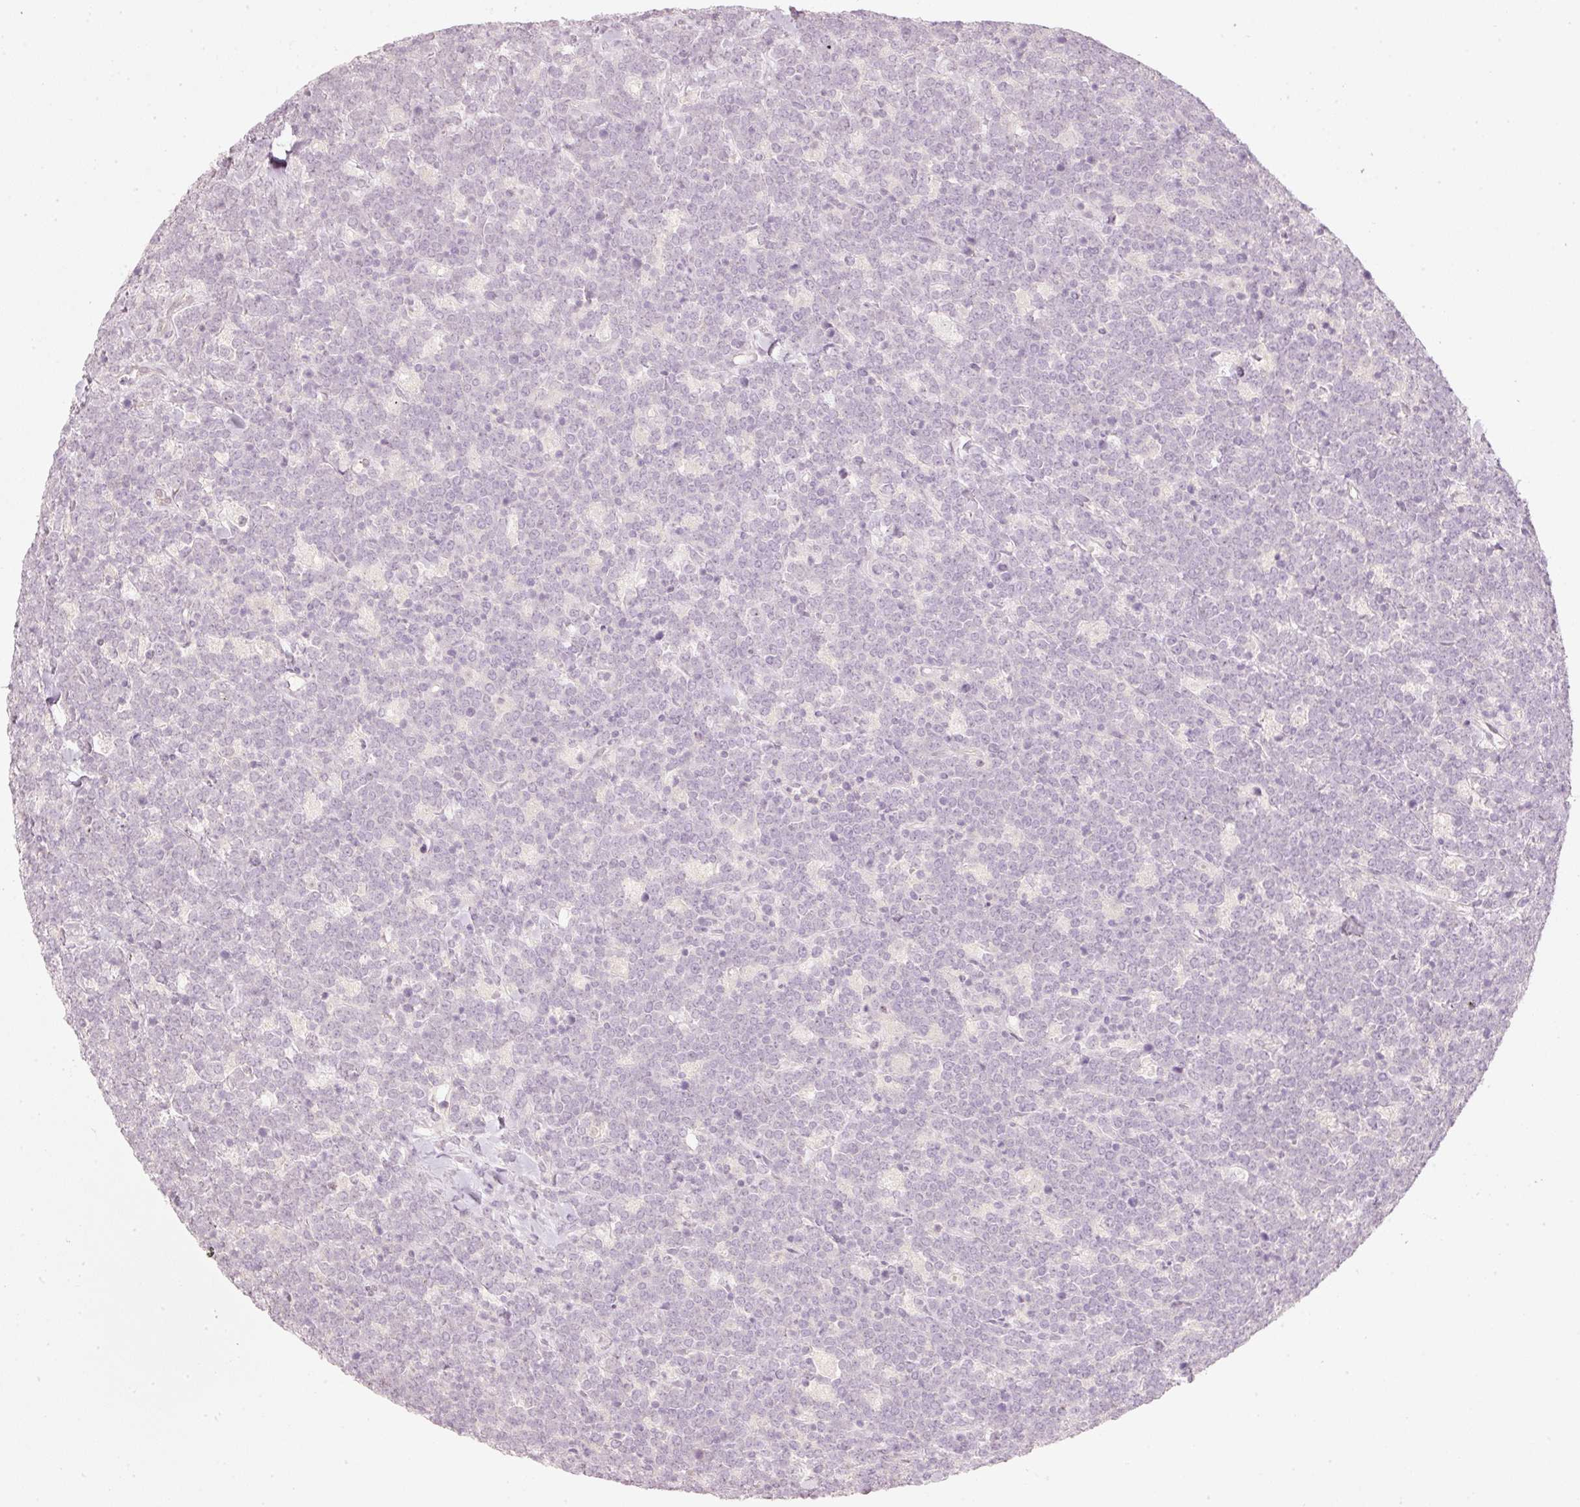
{"staining": {"intensity": "negative", "quantity": "none", "location": "none"}, "tissue": "lymphoma", "cell_type": "Tumor cells", "image_type": "cancer", "snomed": [{"axis": "morphology", "description": "Malignant lymphoma, non-Hodgkin's type, High grade"}, {"axis": "topography", "description": "Small intestine"}], "caption": "Tumor cells are negative for protein expression in human lymphoma.", "gene": "STEAP1", "patient": {"sex": "male", "age": 8}}